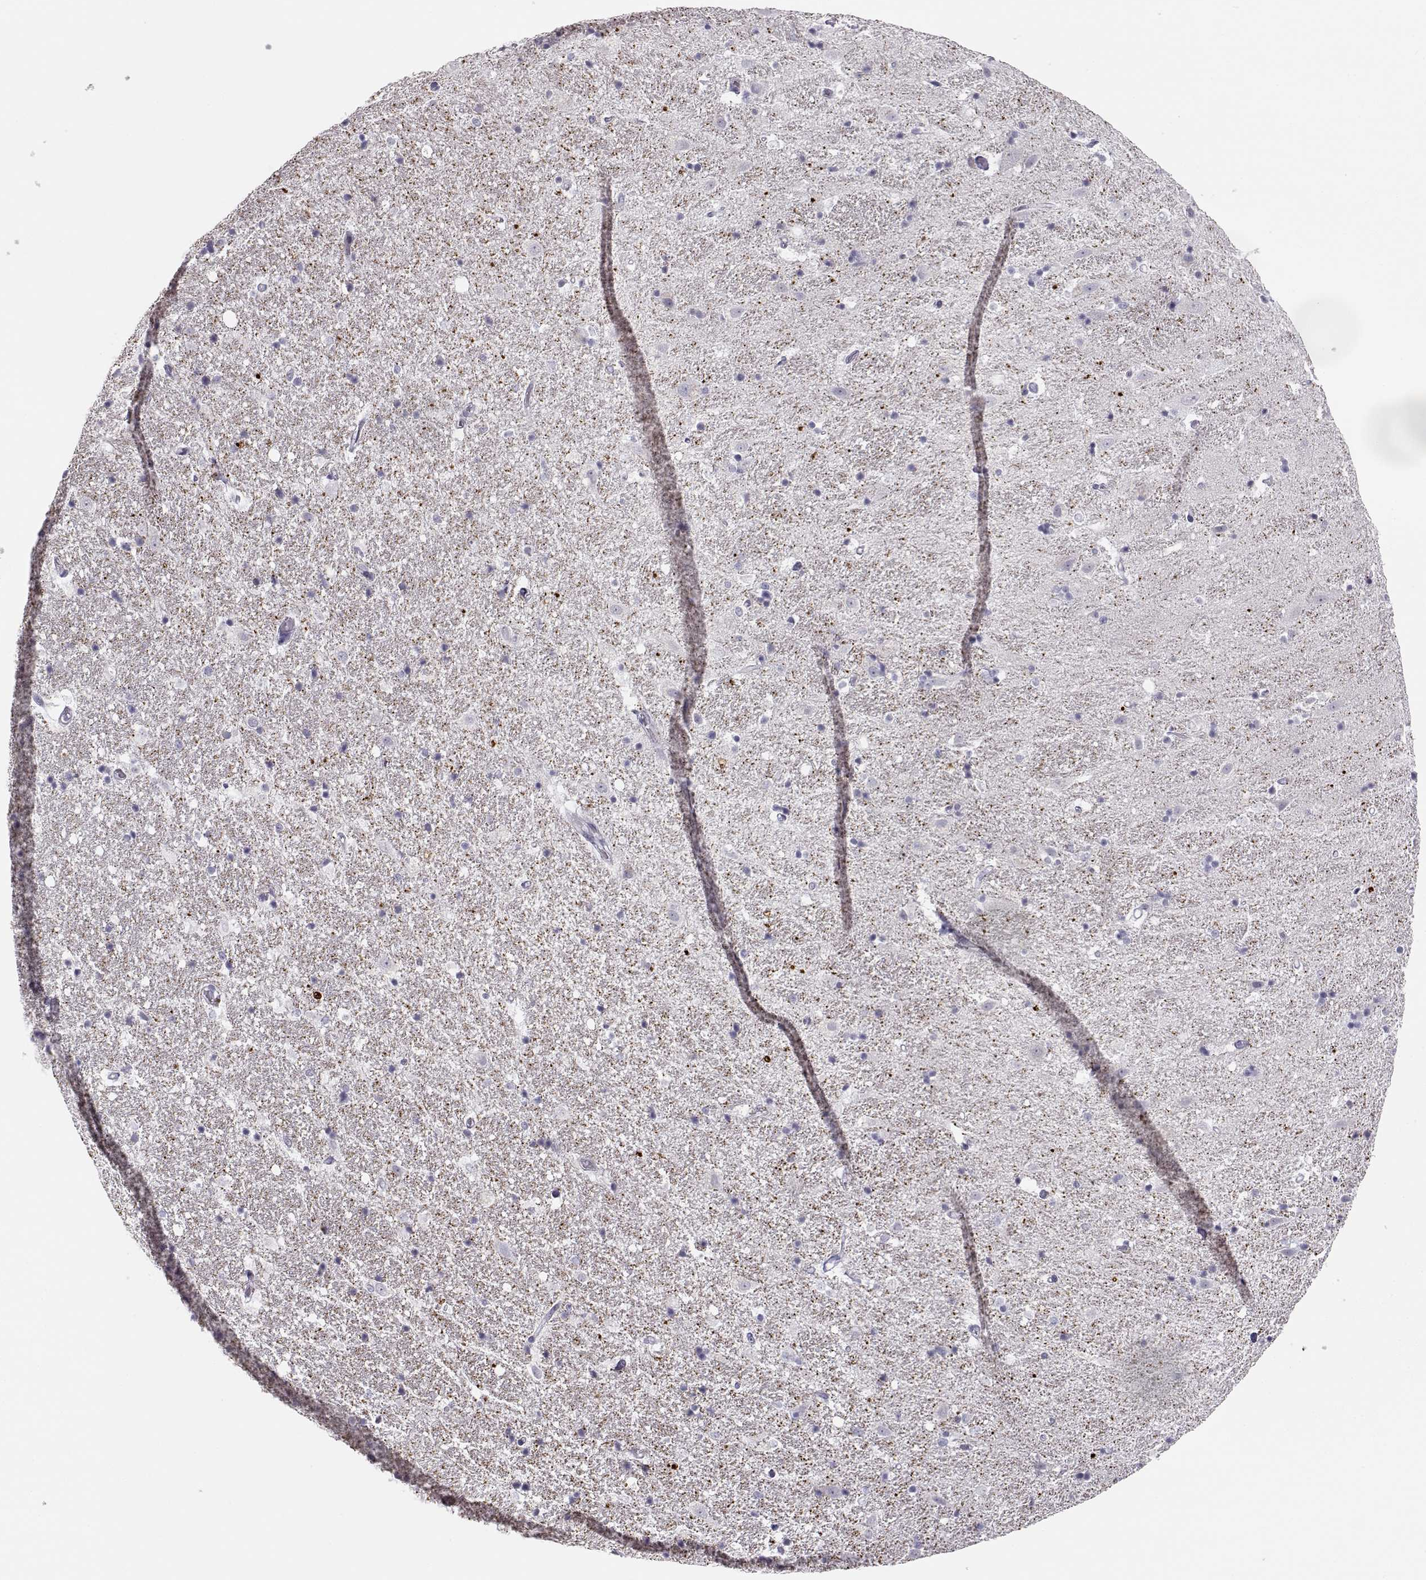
{"staining": {"intensity": "negative", "quantity": "none", "location": "none"}, "tissue": "hippocampus", "cell_type": "Glial cells", "image_type": "normal", "snomed": [{"axis": "morphology", "description": "Normal tissue, NOS"}, {"axis": "topography", "description": "Hippocampus"}], "caption": "Protein analysis of normal hippocampus demonstrates no significant expression in glial cells. (DAB (3,3'-diaminobenzidine) immunohistochemistry (IHC) with hematoxylin counter stain).", "gene": "MYCBPAP", "patient": {"sex": "male", "age": 49}}